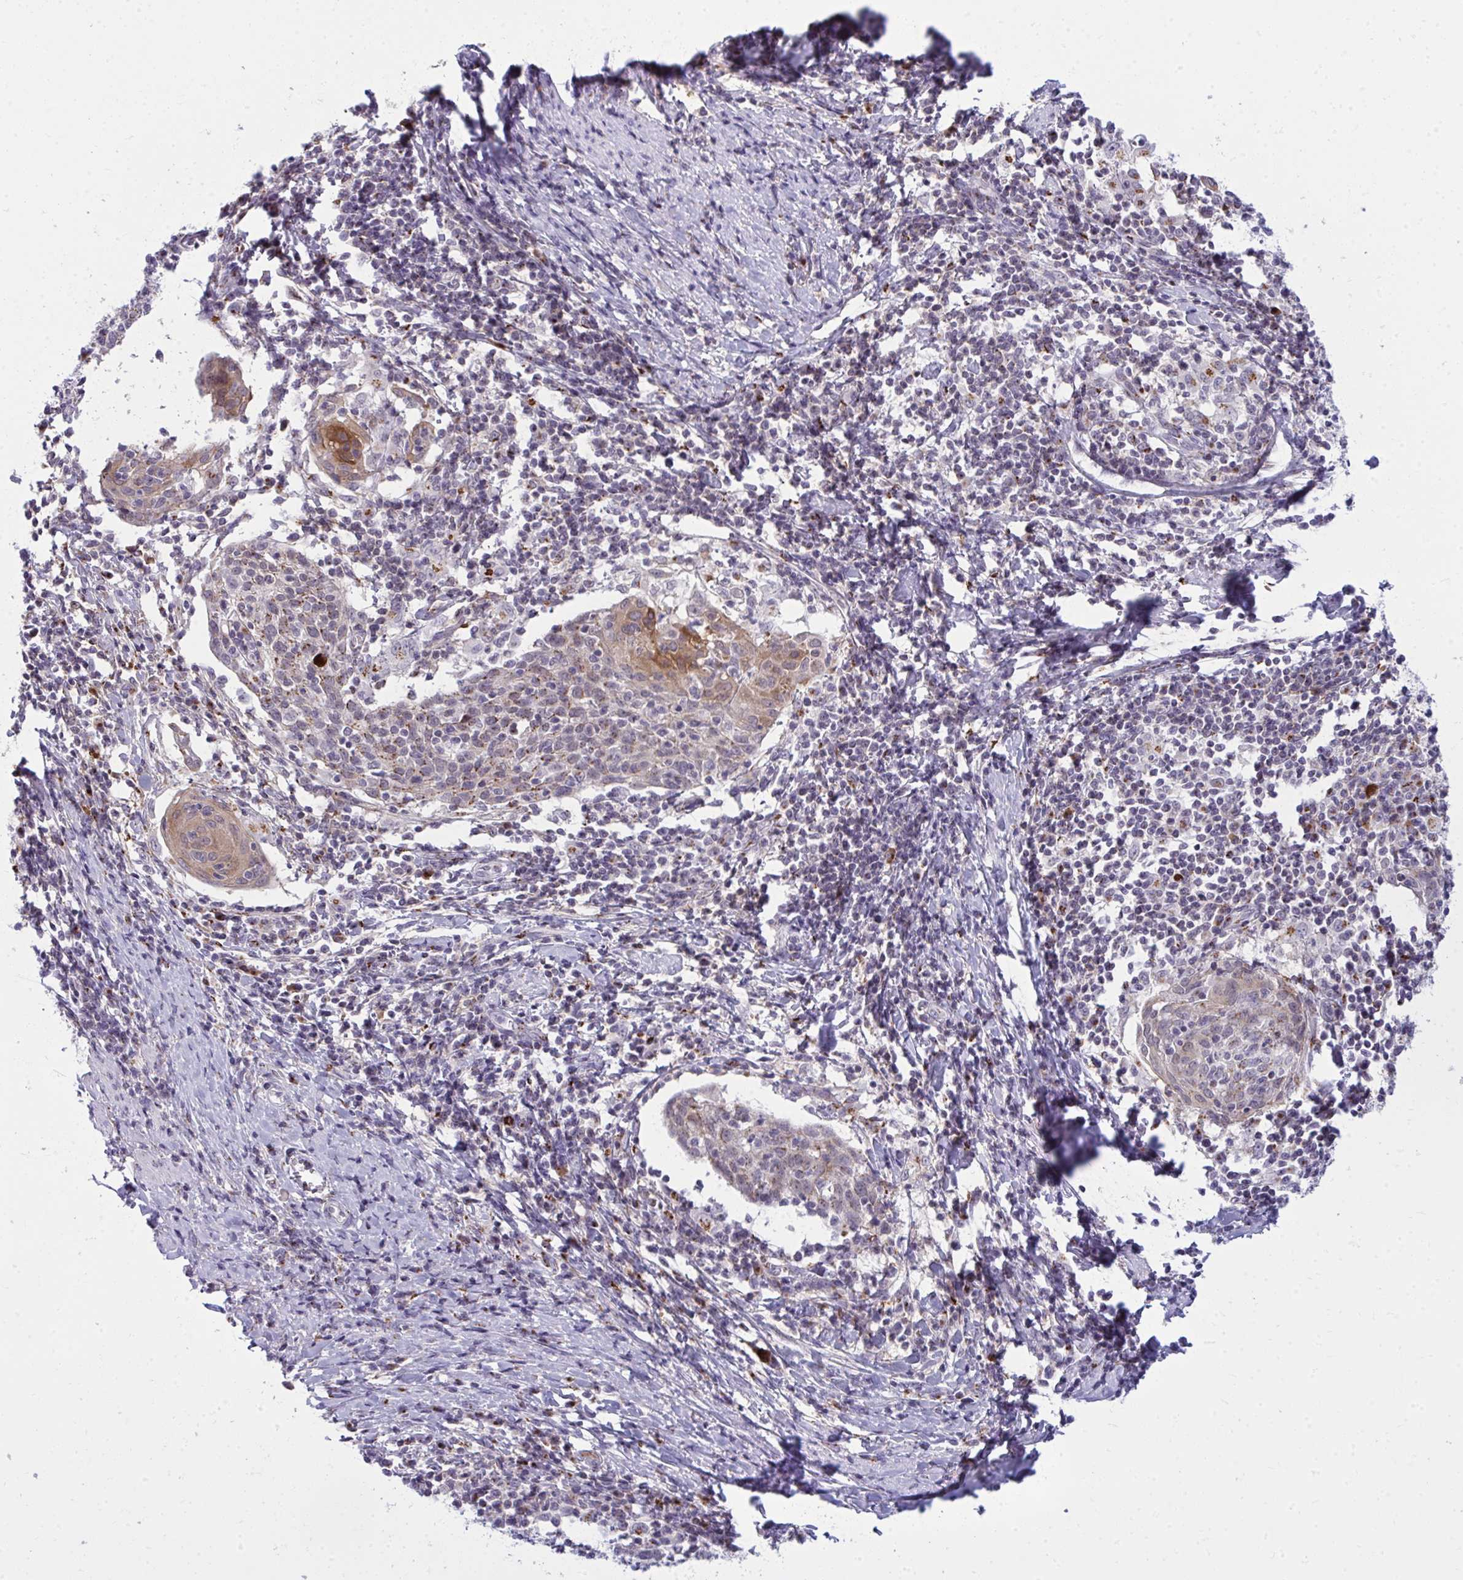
{"staining": {"intensity": "moderate", "quantity": "<25%", "location": "cytoplasmic/membranous"}, "tissue": "cervical cancer", "cell_type": "Tumor cells", "image_type": "cancer", "snomed": [{"axis": "morphology", "description": "Squamous cell carcinoma, NOS"}, {"axis": "topography", "description": "Cervix"}], "caption": "Moderate cytoplasmic/membranous positivity is identified in about <25% of tumor cells in cervical cancer. (brown staining indicates protein expression, while blue staining denotes nuclei).", "gene": "DTX4", "patient": {"sex": "female", "age": 52}}